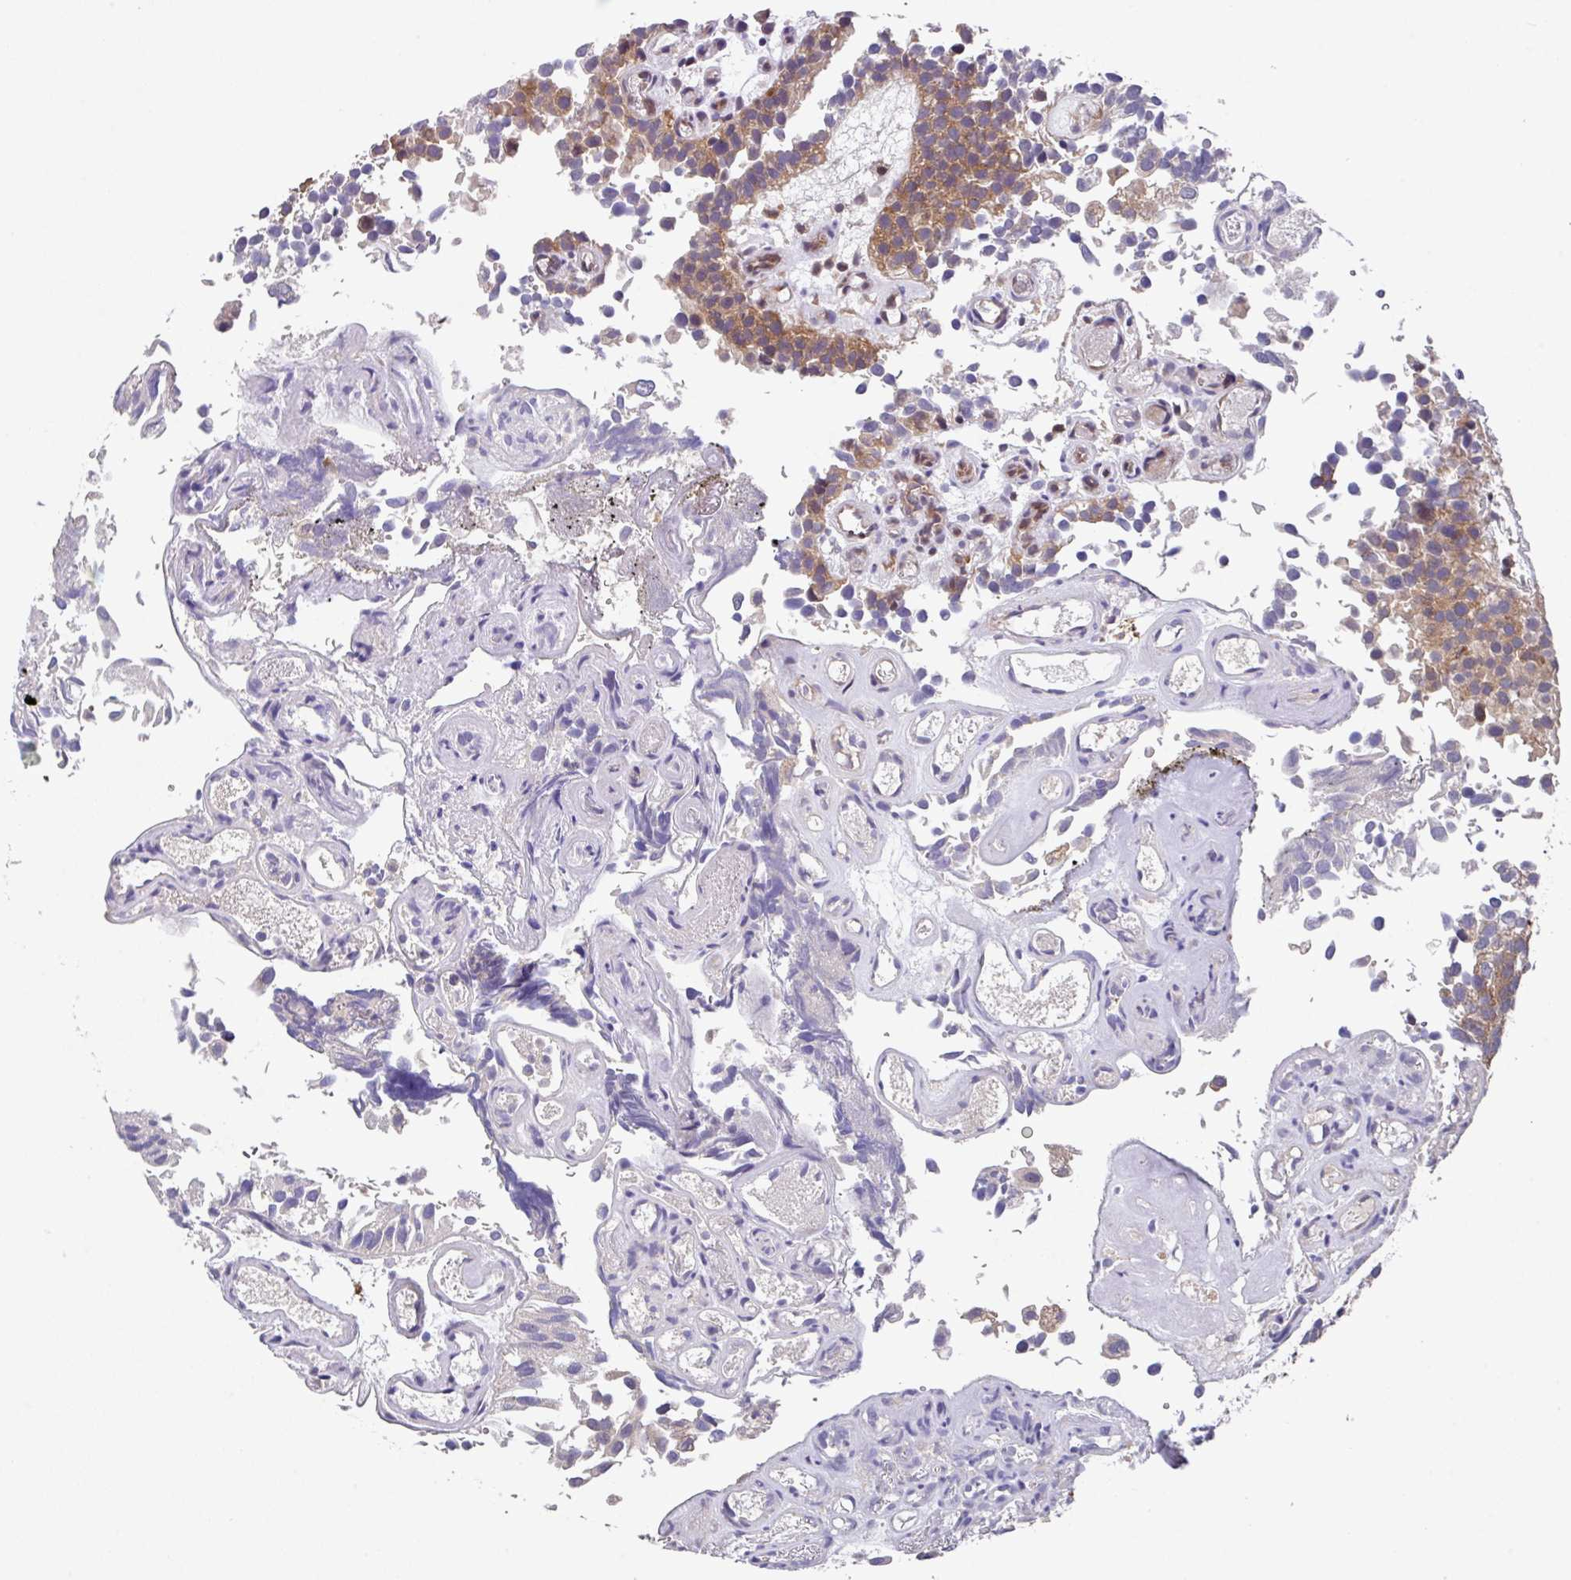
{"staining": {"intensity": "moderate", "quantity": "<25%", "location": "cytoplasmic/membranous"}, "tissue": "urothelial cancer", "cell_type": "Tumor cells", "image_type": "cancer", "snomed": [{"axis": "morphology", "description": "Urothelial carcinoma, NOS"}, {"axis": "topography", "description": "Urinary bladder"}], "caption": "Protein expression analysis of urothelial cancer exhibits moderate cytoplasmic/membranous positivity in about <25% of tumor cells.", "gene": "EIF4B", "patient": {"sex": "male", "age": 87}}